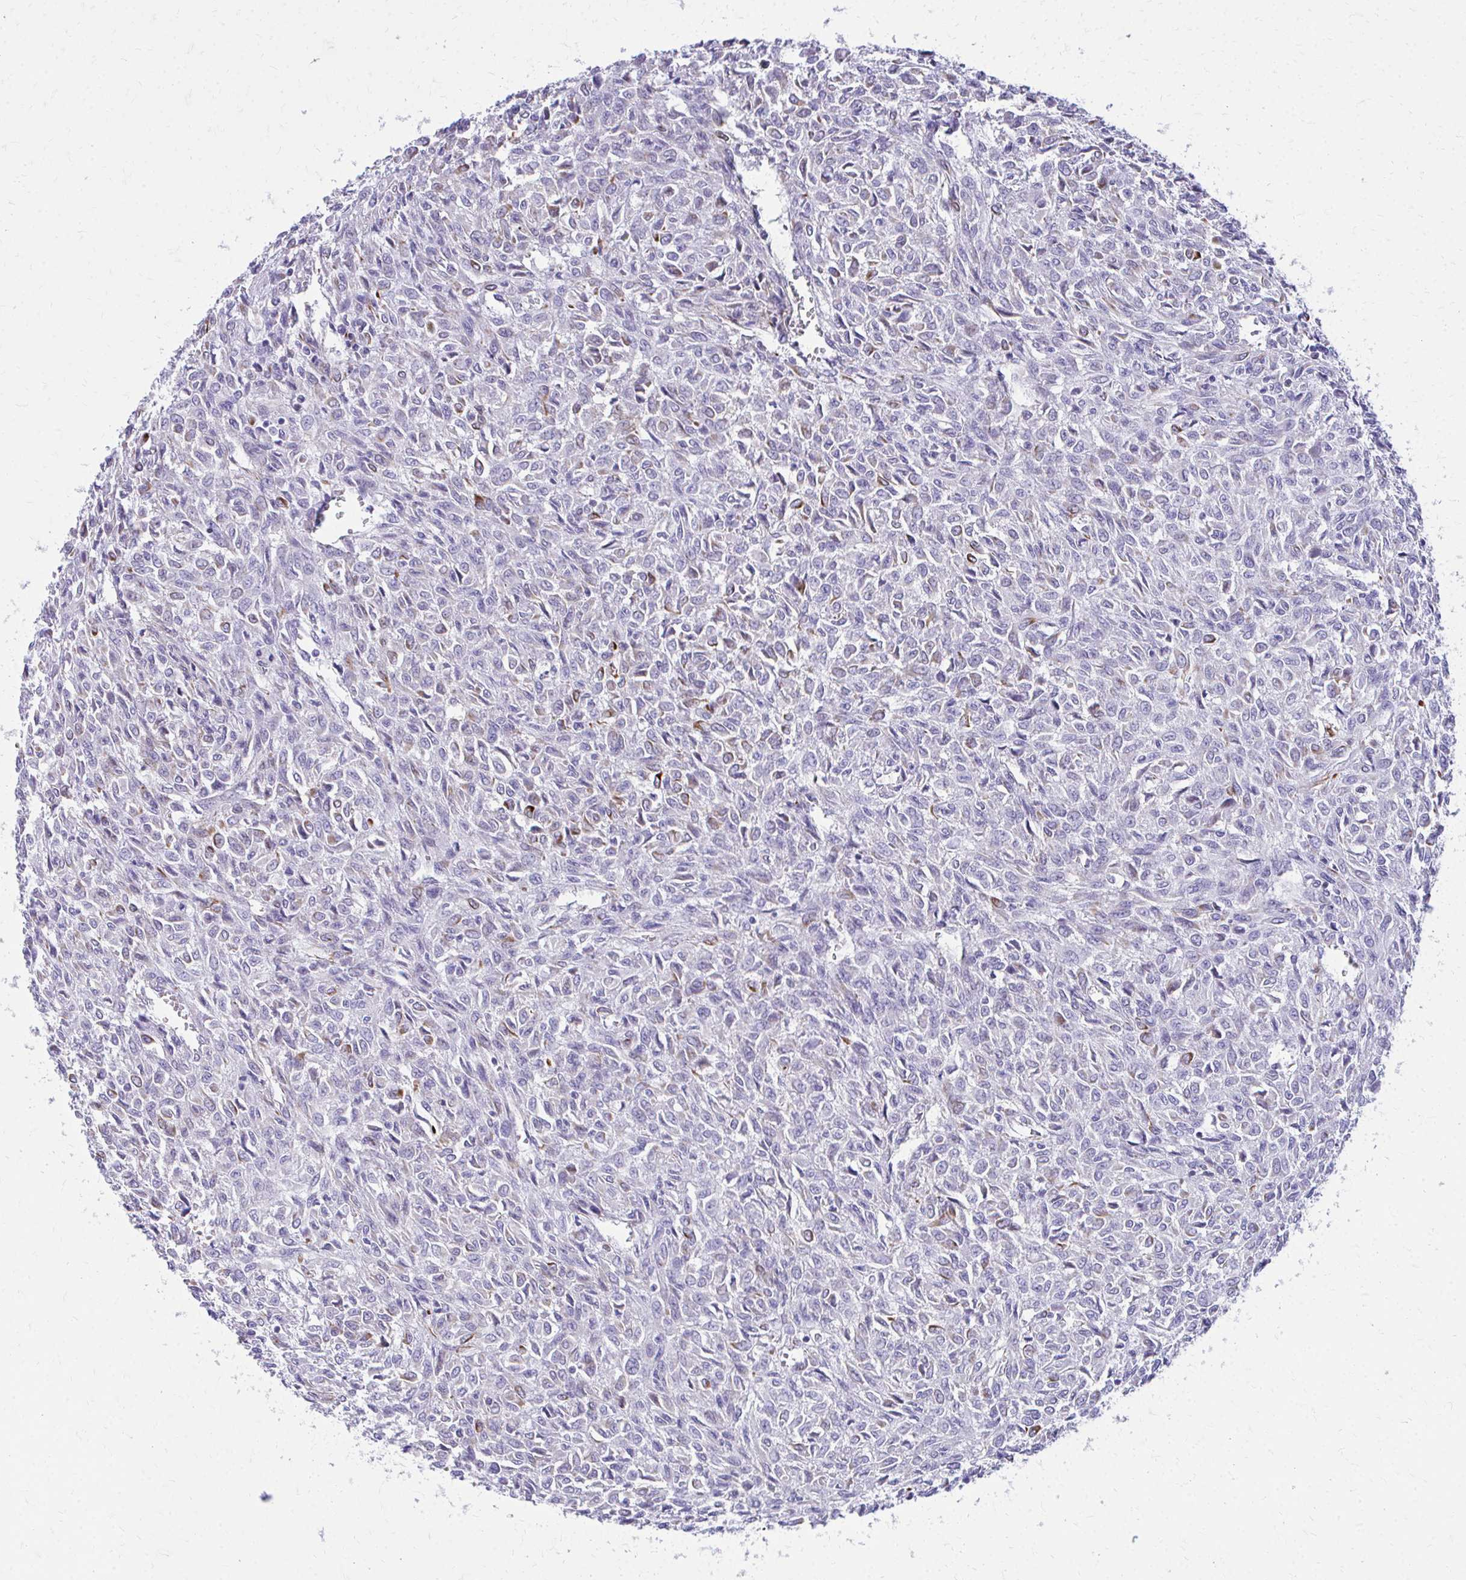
{"staining": {"intensity": "negative", "quantity": "none", "location": "none"}, "tissue": "renal cancer", "cell_type": "Tumor cells", "image_type": "cancer", "snomed": [{"axis": "morphology", "description": "Adenocarcinoma, NOS"}, {"axis": "topography", "description": "Kidney"}], "caption": "The image reveals no significant positivity in tumor cells of renal cancer. The staining is performed using DAB brown chromogen with nuclei counter-stained in using hematoxylin.", "gene": "TRIM6", "patient": {"sex": "male", "age": 58}}